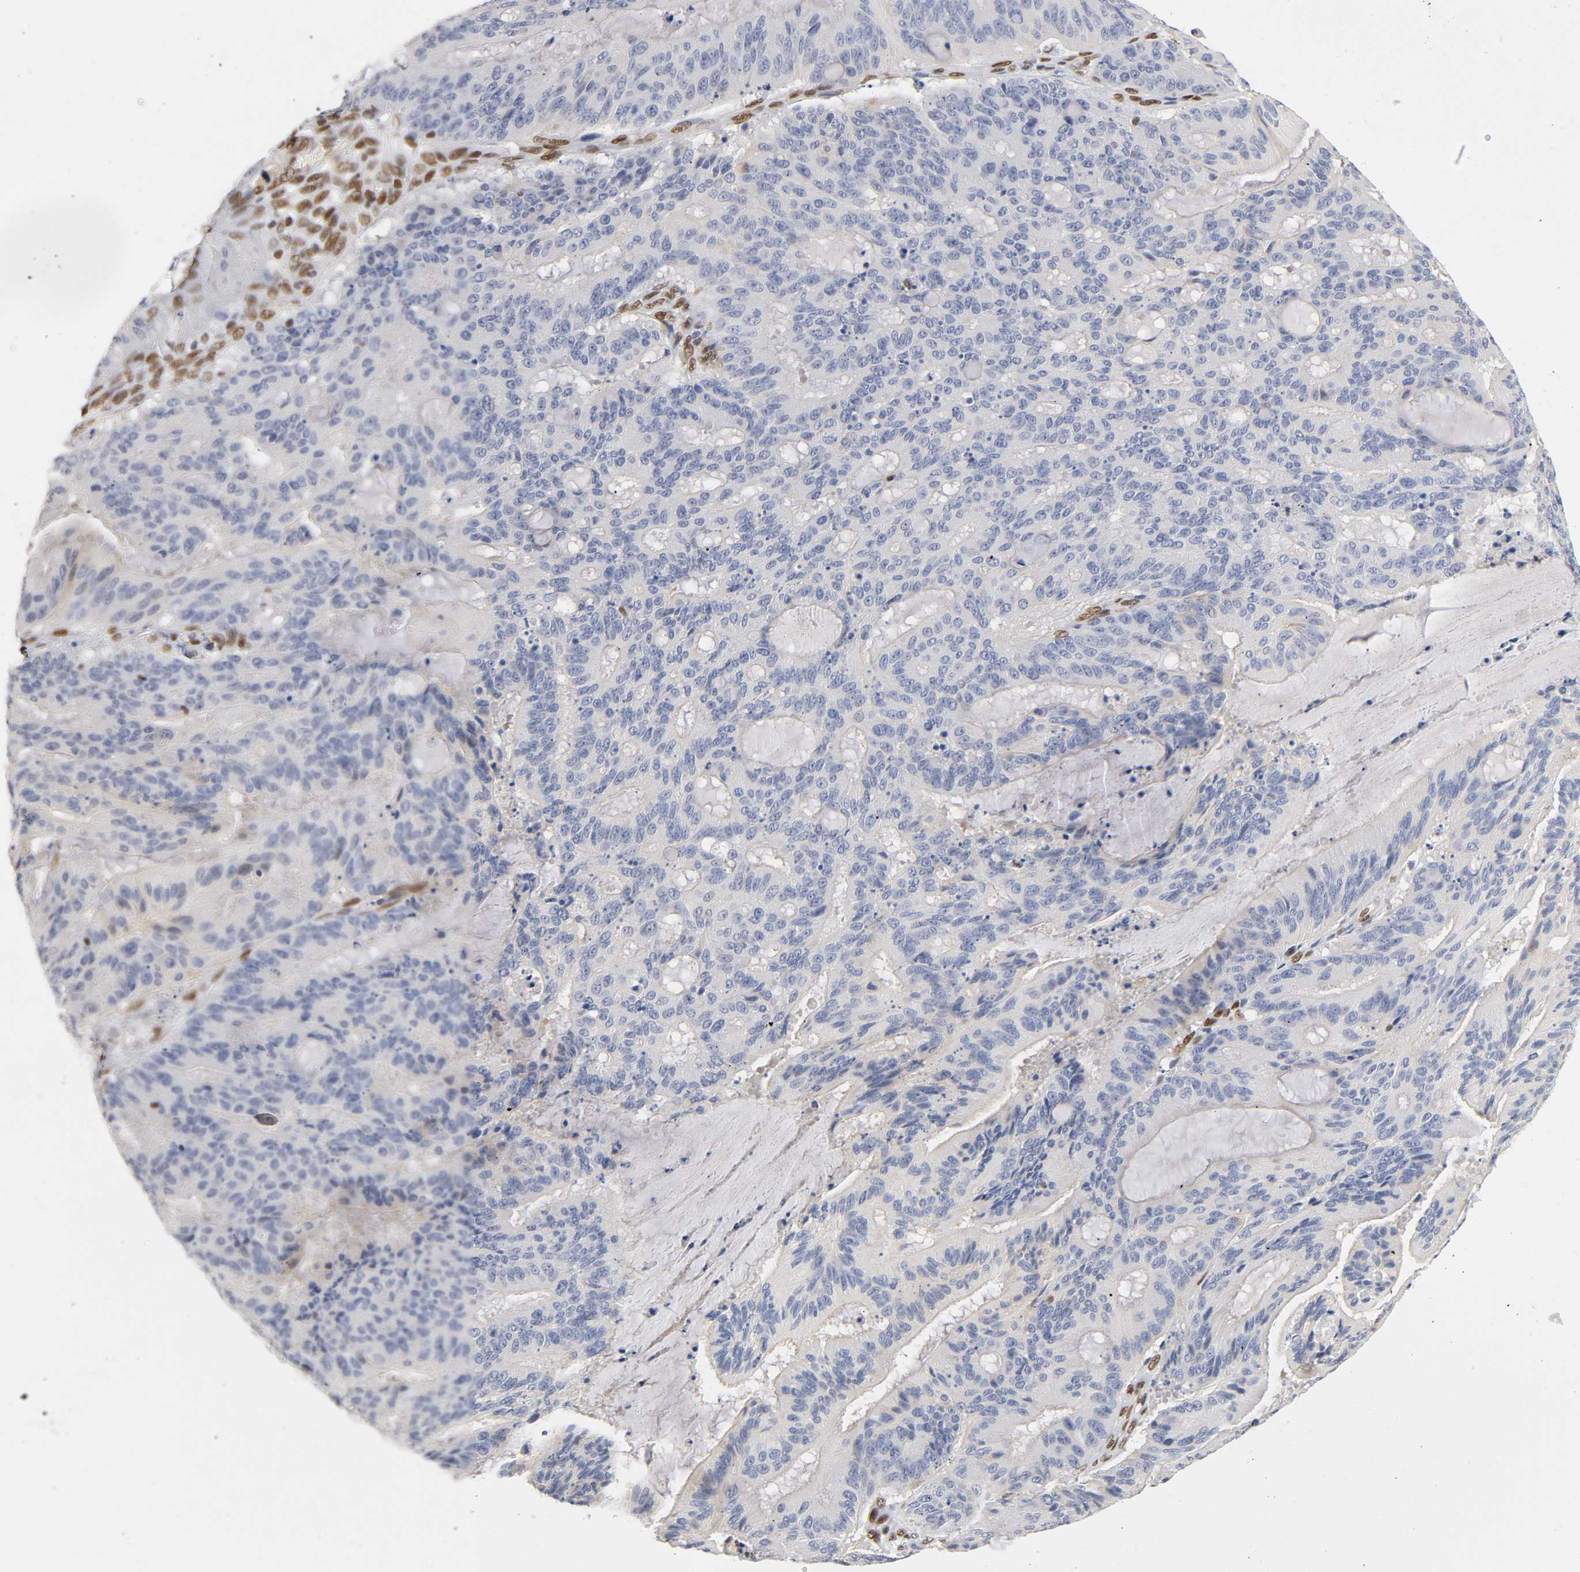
{"staining": {"intensity": "negative", "quantity": "none", "location": "none"}, "tissue": "liver cancer", "cell_type": "Tumor cells", "image_type": "cancer", "snomed": [{"axis": "morphology", "description": "Cholangiocarcinoma"}, {"axis": "topography", "description": "Liver"}], "caption": "An image of human liver cholangiocarcinoma is negative for staining in tumor cells. (DAB IHC visualized using brightfield microscopy, high magnification).", "gene": "NR3C1", "patient": {"sex": "female", "age": 73}}